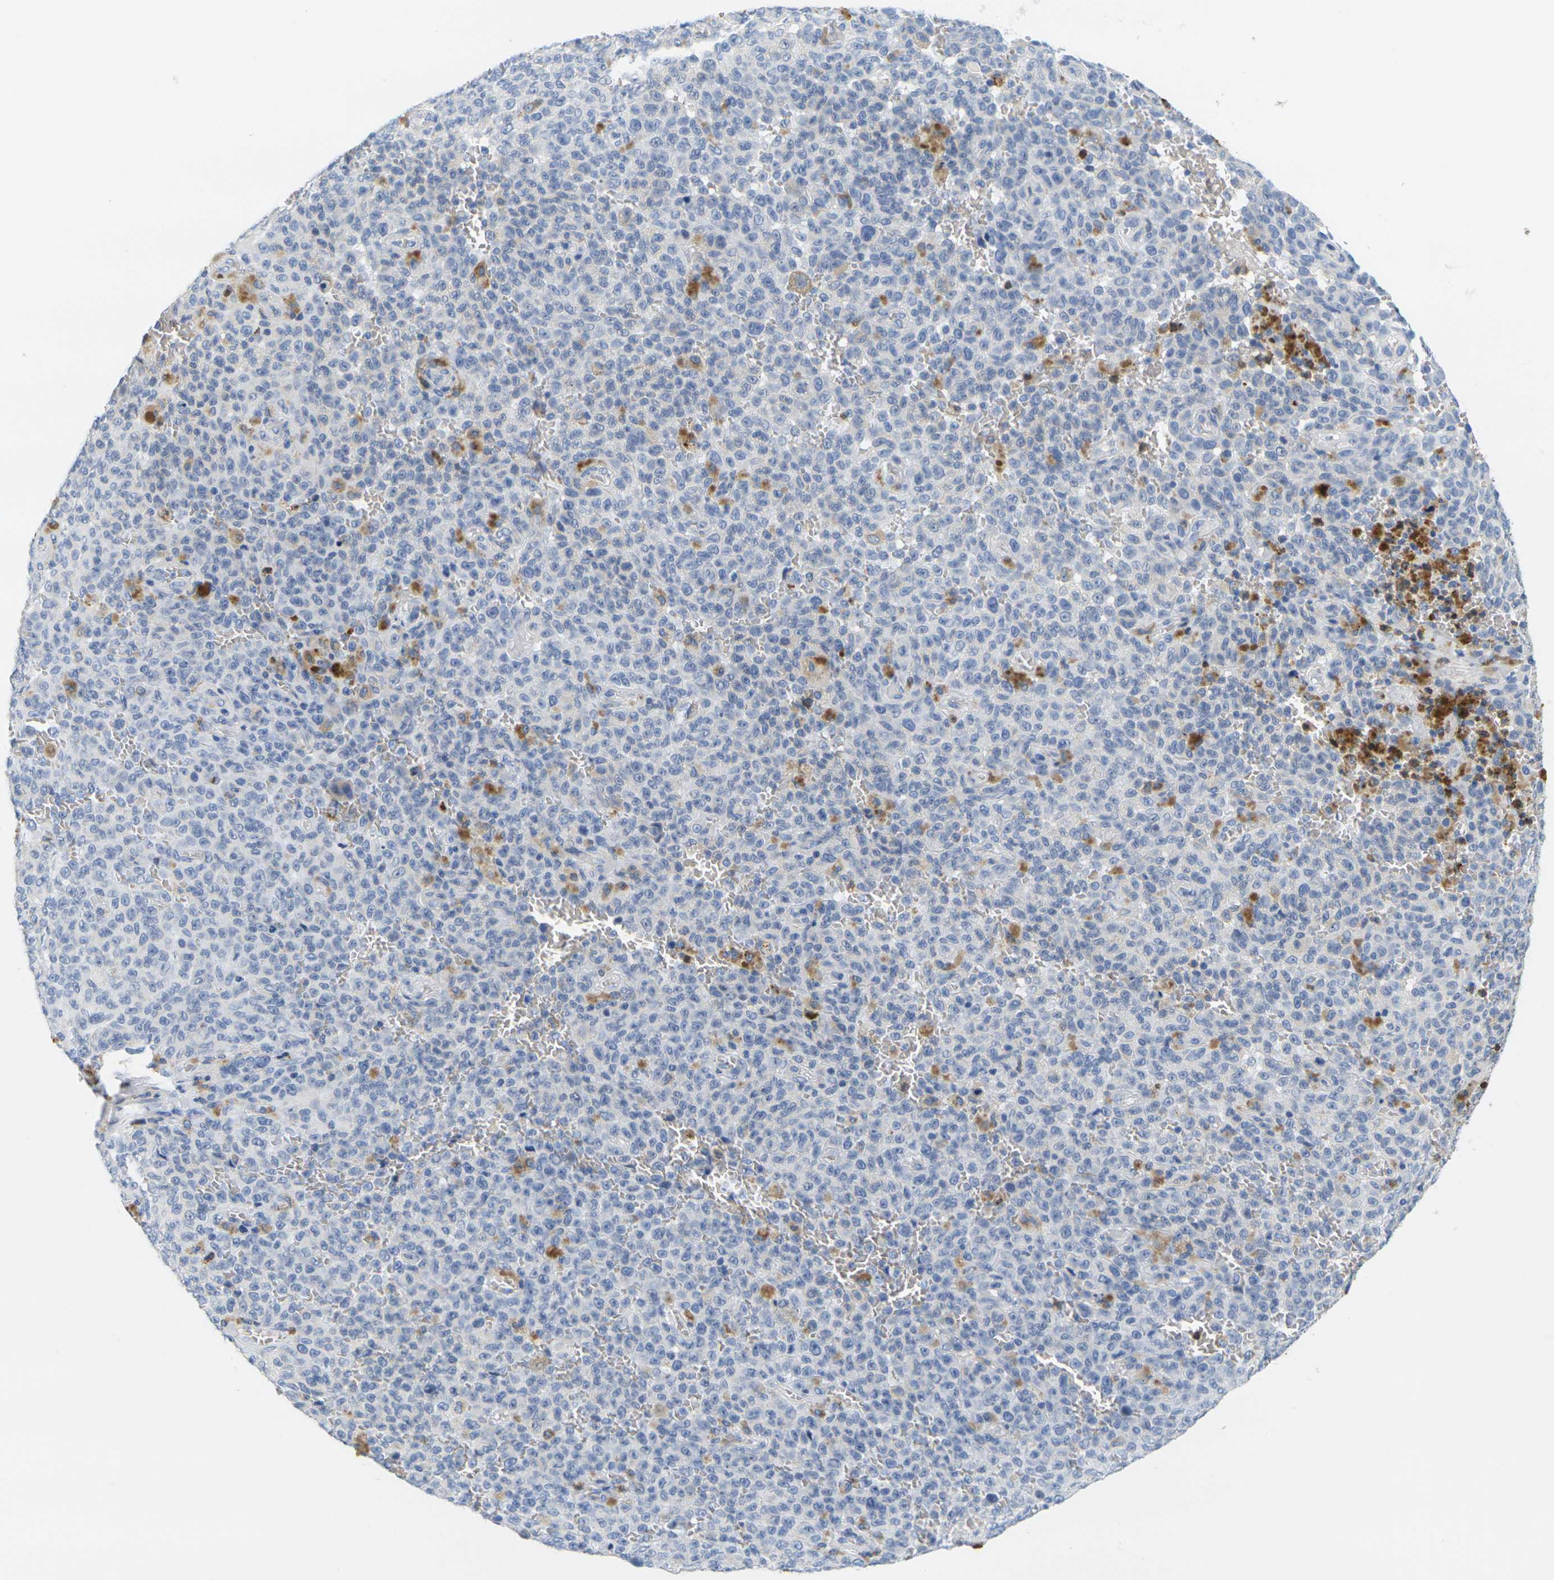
{"staining": {"intensity": "negative", "quantity": "none", "location": "none"}, "tissue": "melanoma", "cell_type": "Tumor cells", "image_type": "cancer", "snomed": [{"axis": "morphology", "description": "Malignant melanoma, NOS"}, {"axis": "topography", "description": "Skin"}], "caption": "Tumor cells are negative for protein expression in human malignant melanoma. (Brightfield microscopy of DAB (3,3'-diaminobenzidine) immunohistochemistry at high magnification).", "gene": "KLK5", "patient": {"sex": "female", "age": 82}}